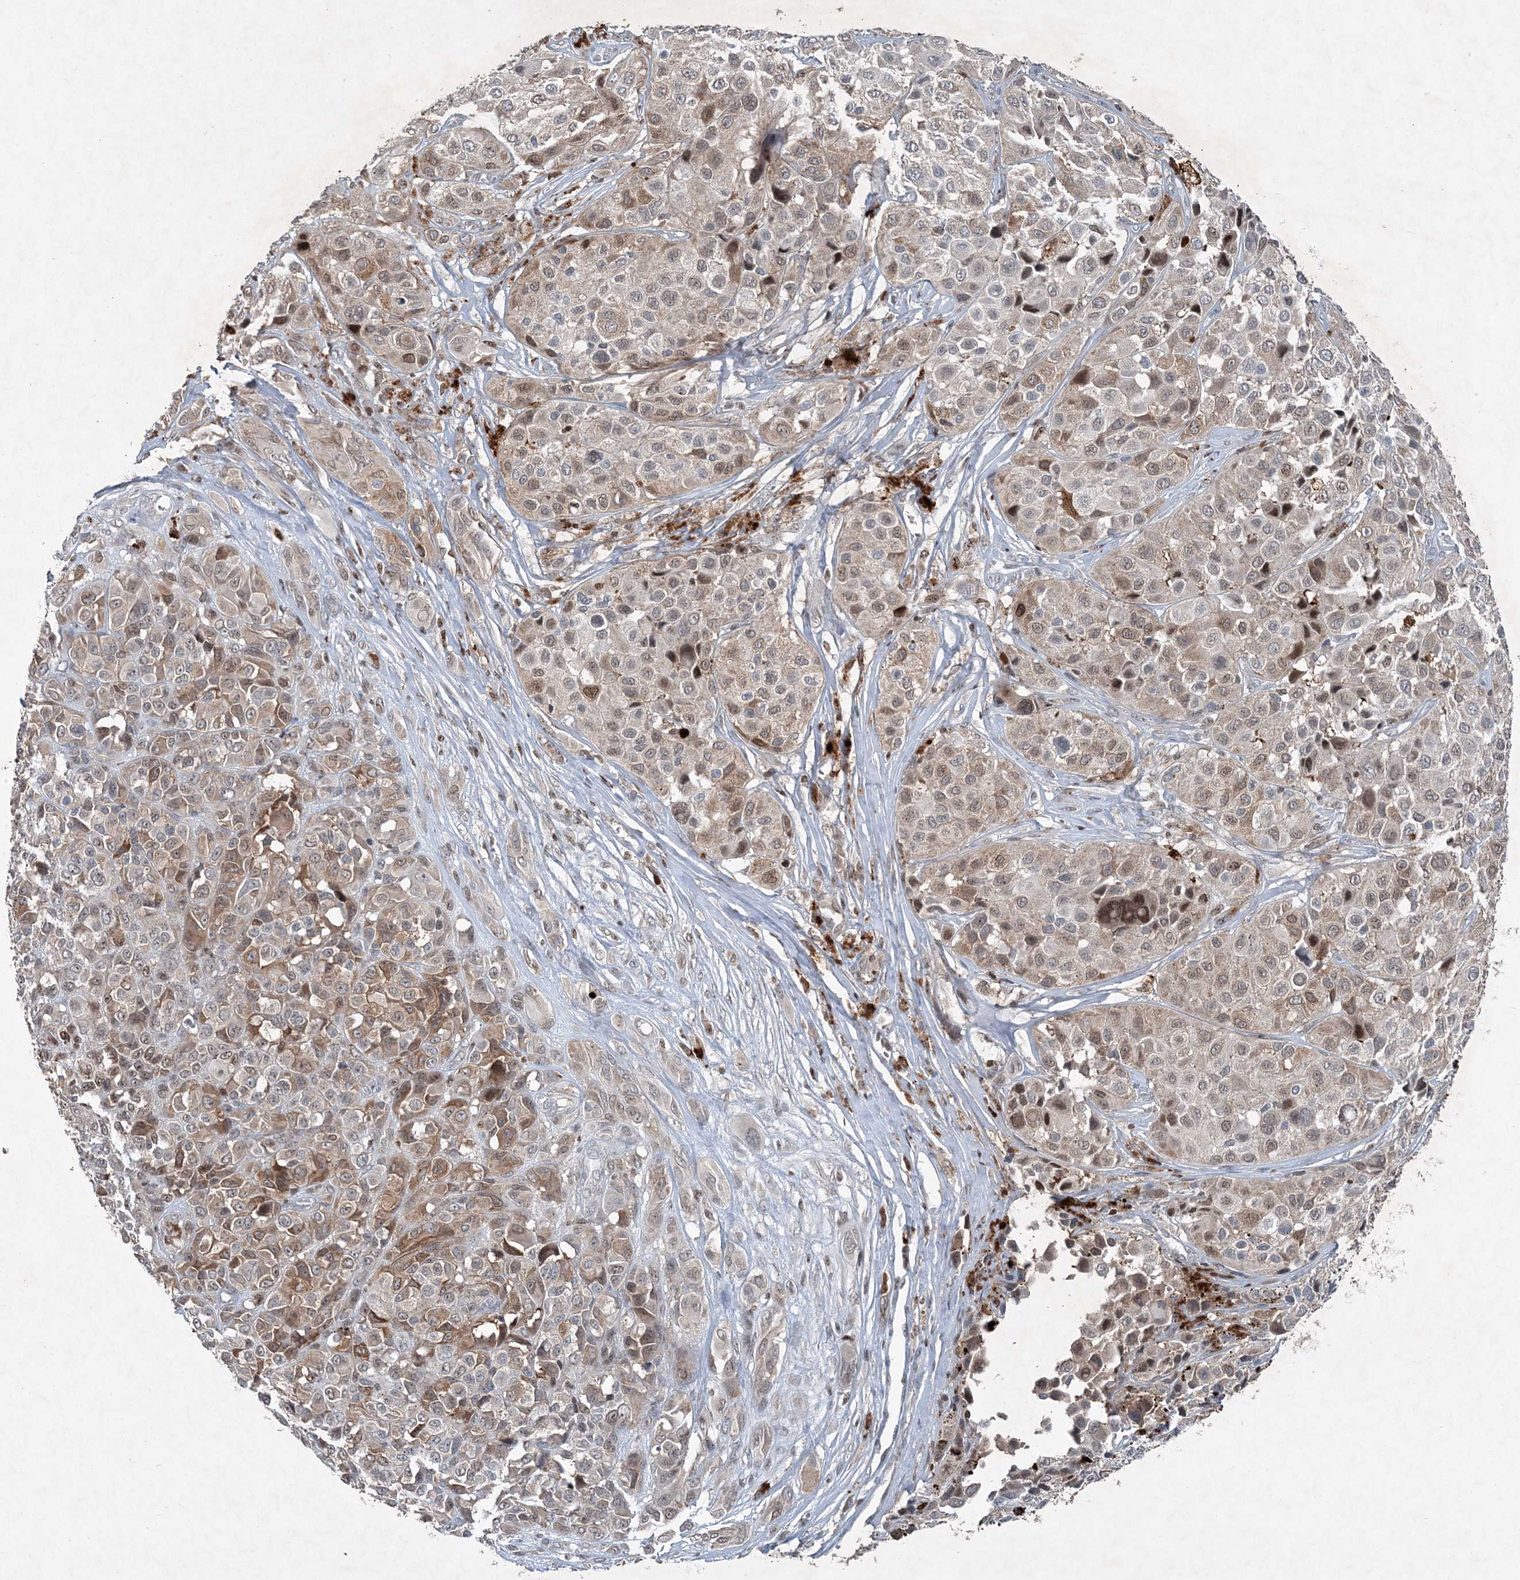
{"staining": {"intensity": "moderate", "quantity": "25%-75%", "location": "cytoplasmic/membranous,nuclear"}, "tissue": "melanoma", "cell_type": "Tumor cells", "image_type": "cancer", "snomed": [{"axis": "morphology", "description": "Malignant melanoma, NOS"}, {"axis": "topography", "description": "Skin of trunk"}], "caption": "Melanoma was stained to show a protein in brown. There is medium levels of moderate cytoplasmic/membranous and nuclear expression in about 25%-75% of tumor cells.", "gene": "QTRT2", "patient": {"sex": "male", "age": 71}}